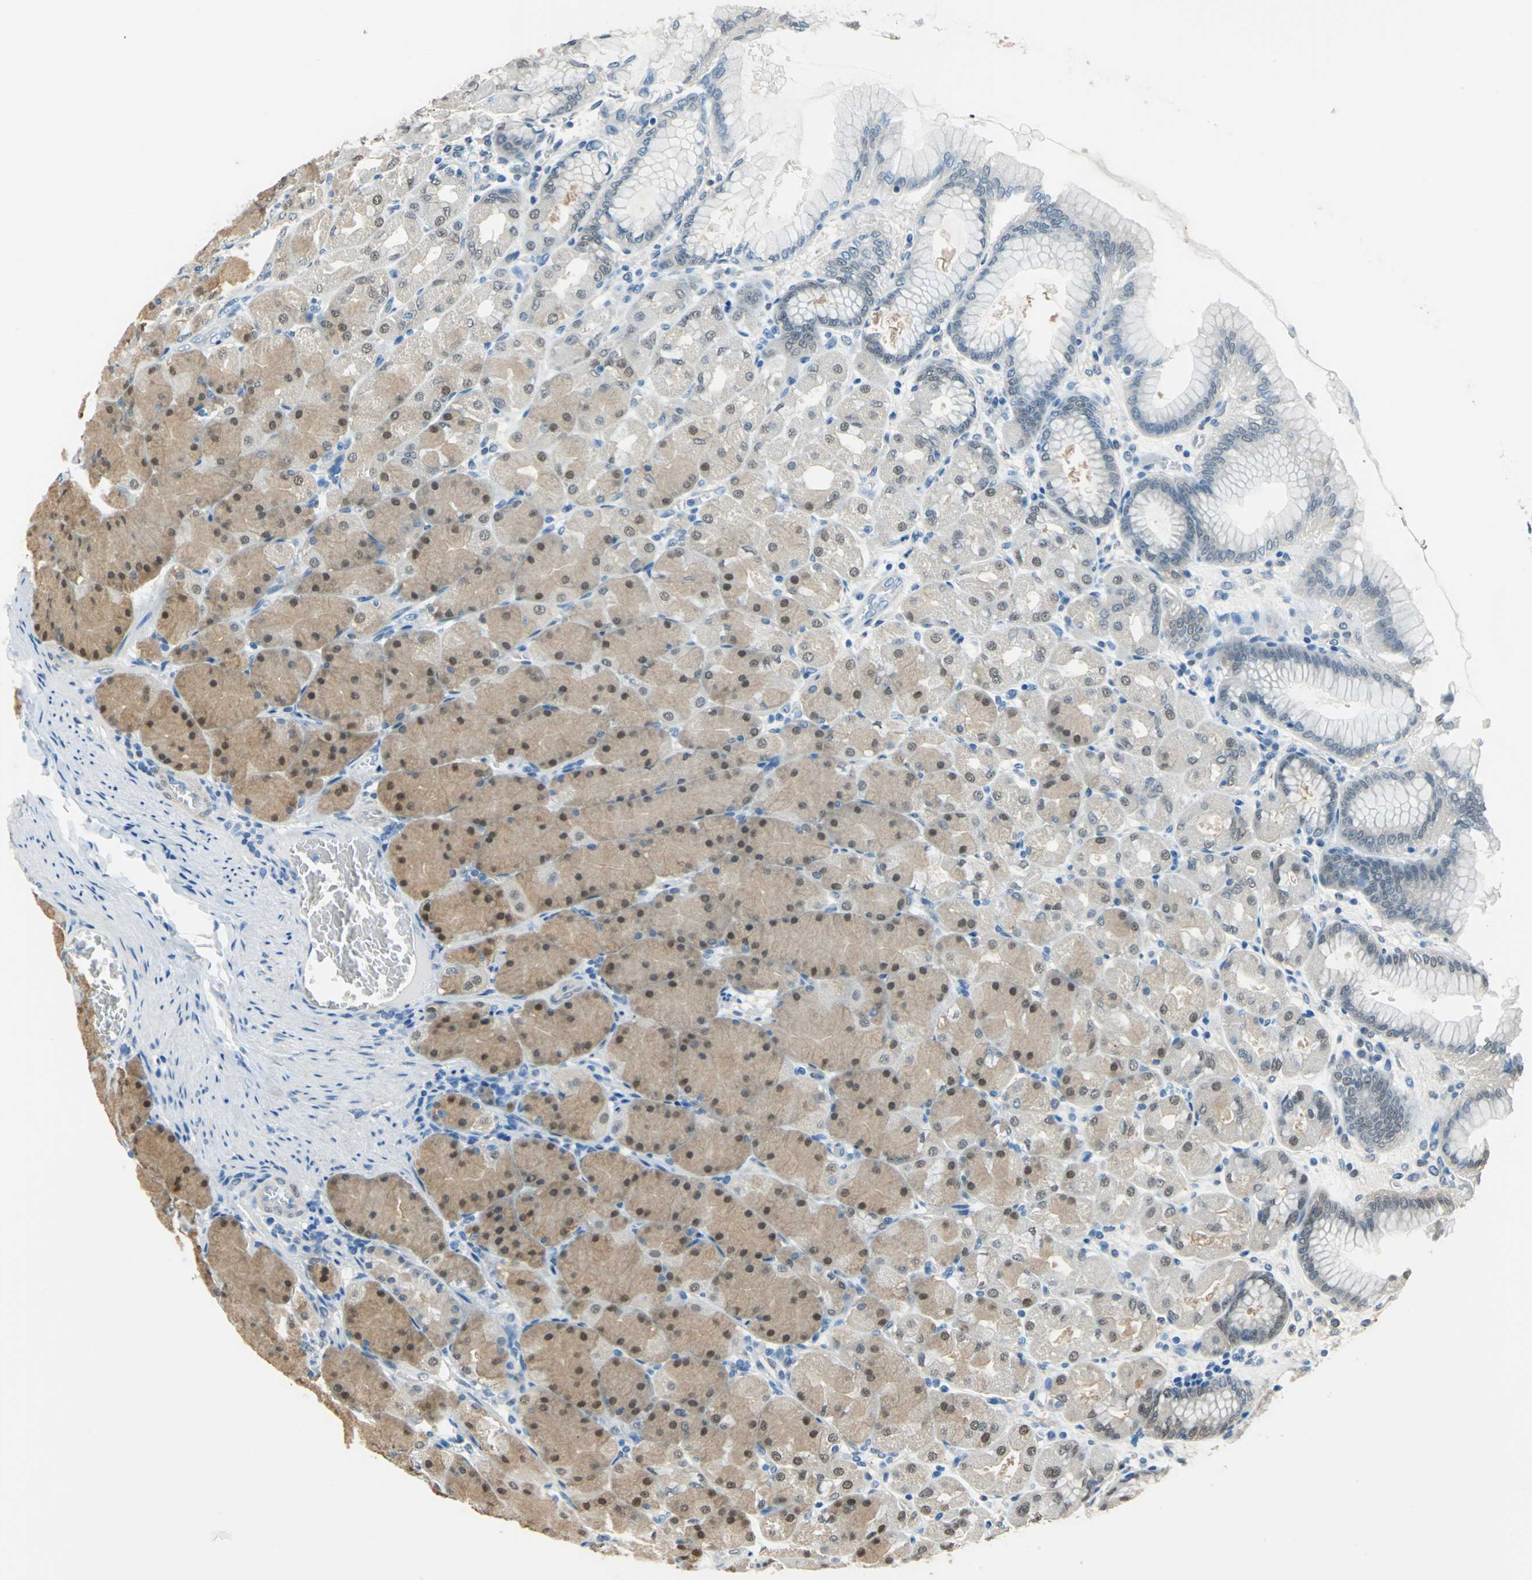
{"staining": {"intensity": "moderate", "quantity": "25%-75%", "location": "cytoplasmic/membranous,nuclear"}, "tissue": "stomach", "cell_type": "Glandular cells", "image_type": "normal", "snomed": [{"axis": "morphology", "description": "Normal tissue, NOS"}, {"axis": "topography", "description": "Stomach, upper"}], "caption": "This is a histology image of immunohistochemistry staining of normal stomach, which shows moderate expression in the cytoplasmic/membranous,nuclear of glandular cells.", "gene": "FKBP4", "patient": {"sex": "female", "age": 56}}